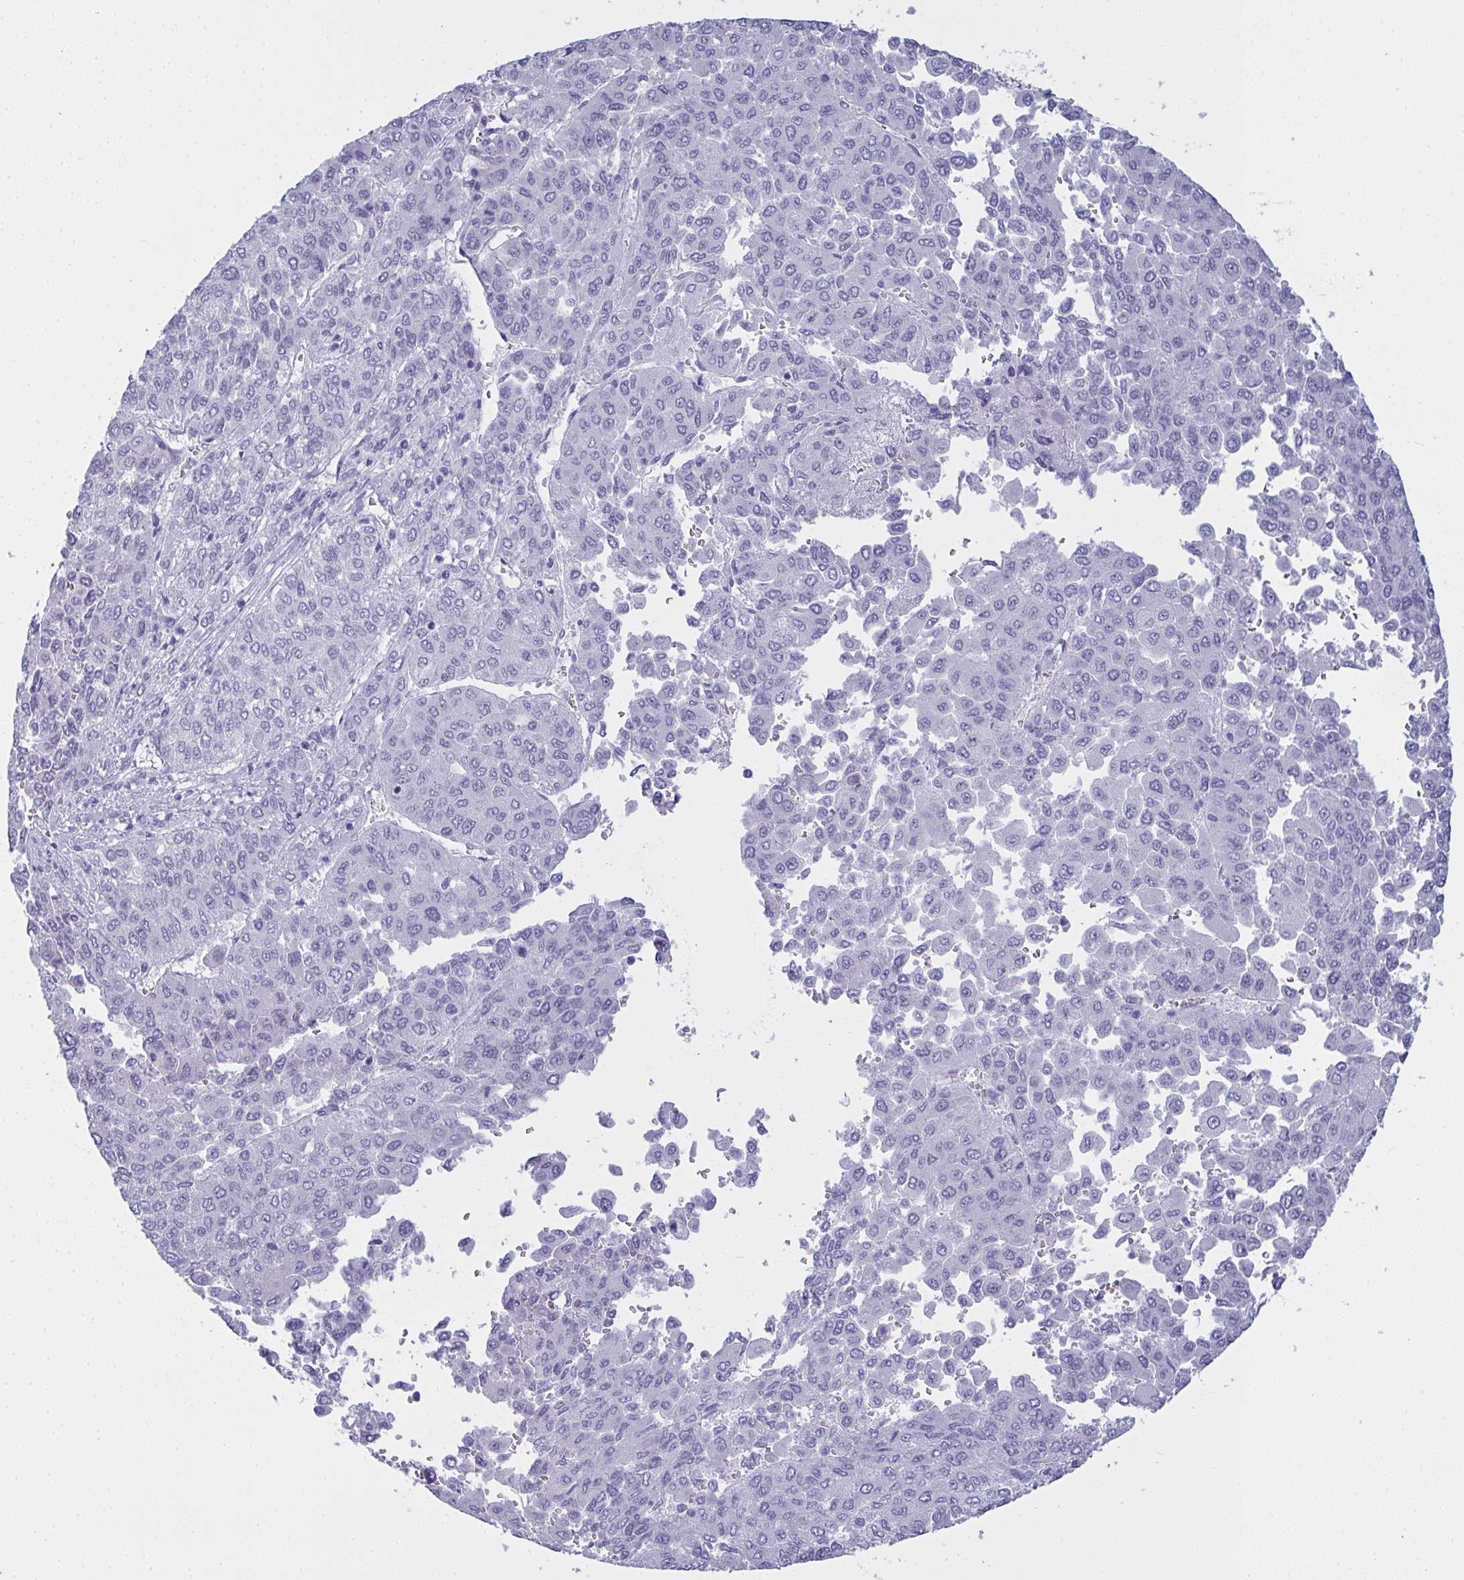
{"staining": {"intensity": "negative", "quantity": "none", "location": "none"}, "tissue": "liver cancer", "cell_type": "Tumor cells", "image_type": "cancer", "snomed": [{"axis": "morphology", "description": "Carcinoma, Hepatocellular, NOS"}, {"axis": "topography", "description": "Liver"}], "caption": "This is an immunohistochemistry (IHC) histopathology image of liver cancer. There is no expression in tumor cells.", "gene": "SLC36A2", "patient": {"sex": "female", "age": 41}}